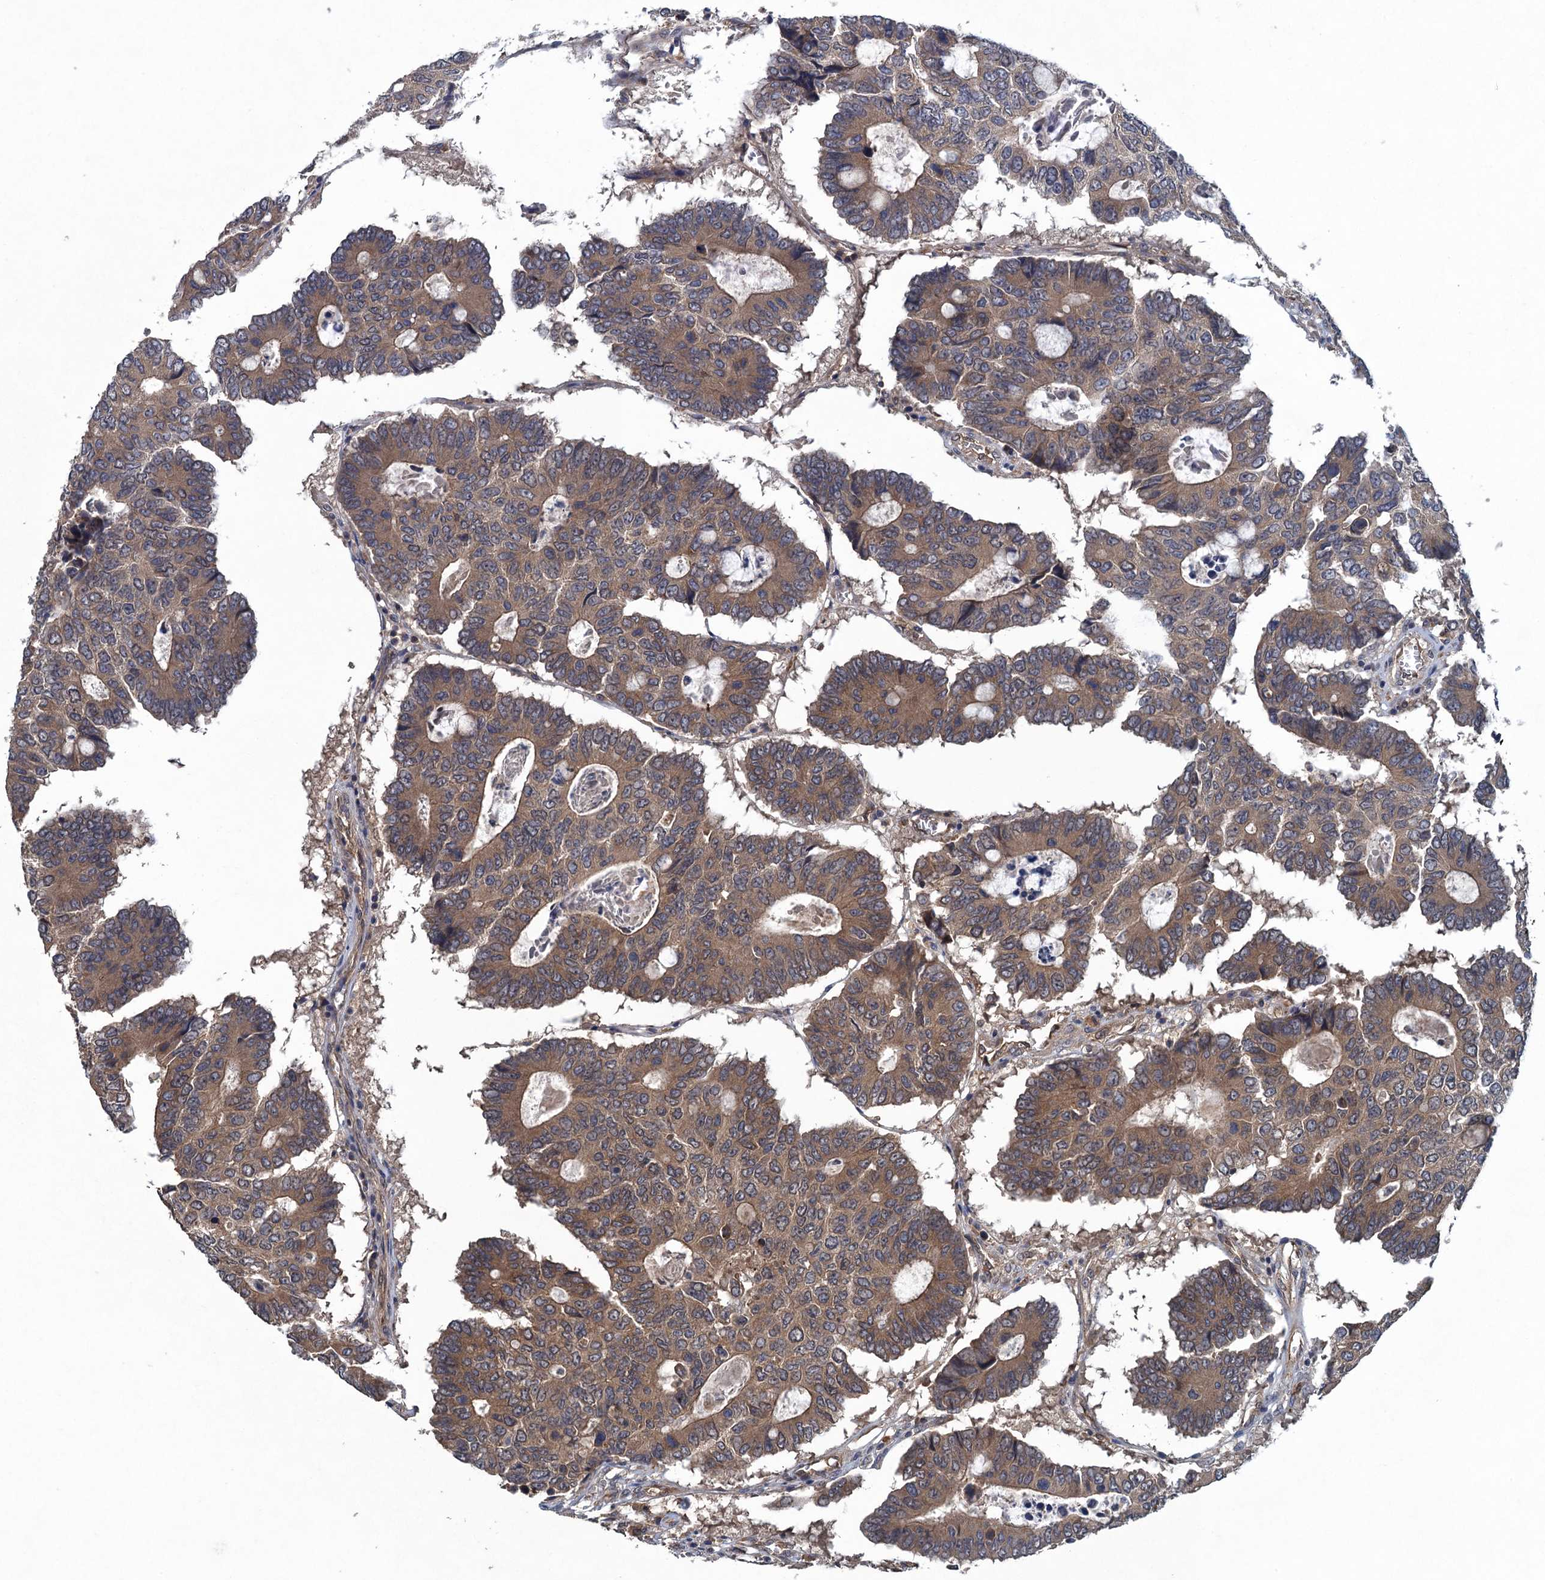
{"staining": {"intensity": "moderate", "quantity": ">75%", "location": "cytoplasmic/membranous"}, "tissue": "colorectal cancer", "cell_type": "Tumor cells", "image_type": "cancer", "snomed": [{"axis": "morphology", "description": "Adenocarcinoma, NOS"}, {"axis": "topography", "description": "Colon"}], "caption": "Adenocarcinoma (colorectal) was stained to show a protein in brown. There is medium levels of moderate cytoplasmic/membranous staining in about >75% of tumor cells. (brown staining indicates protein expression, while blue staining denotes nuclei).", "gene": "CNTN5", "patient": {"sex": "male", "age": 87}}